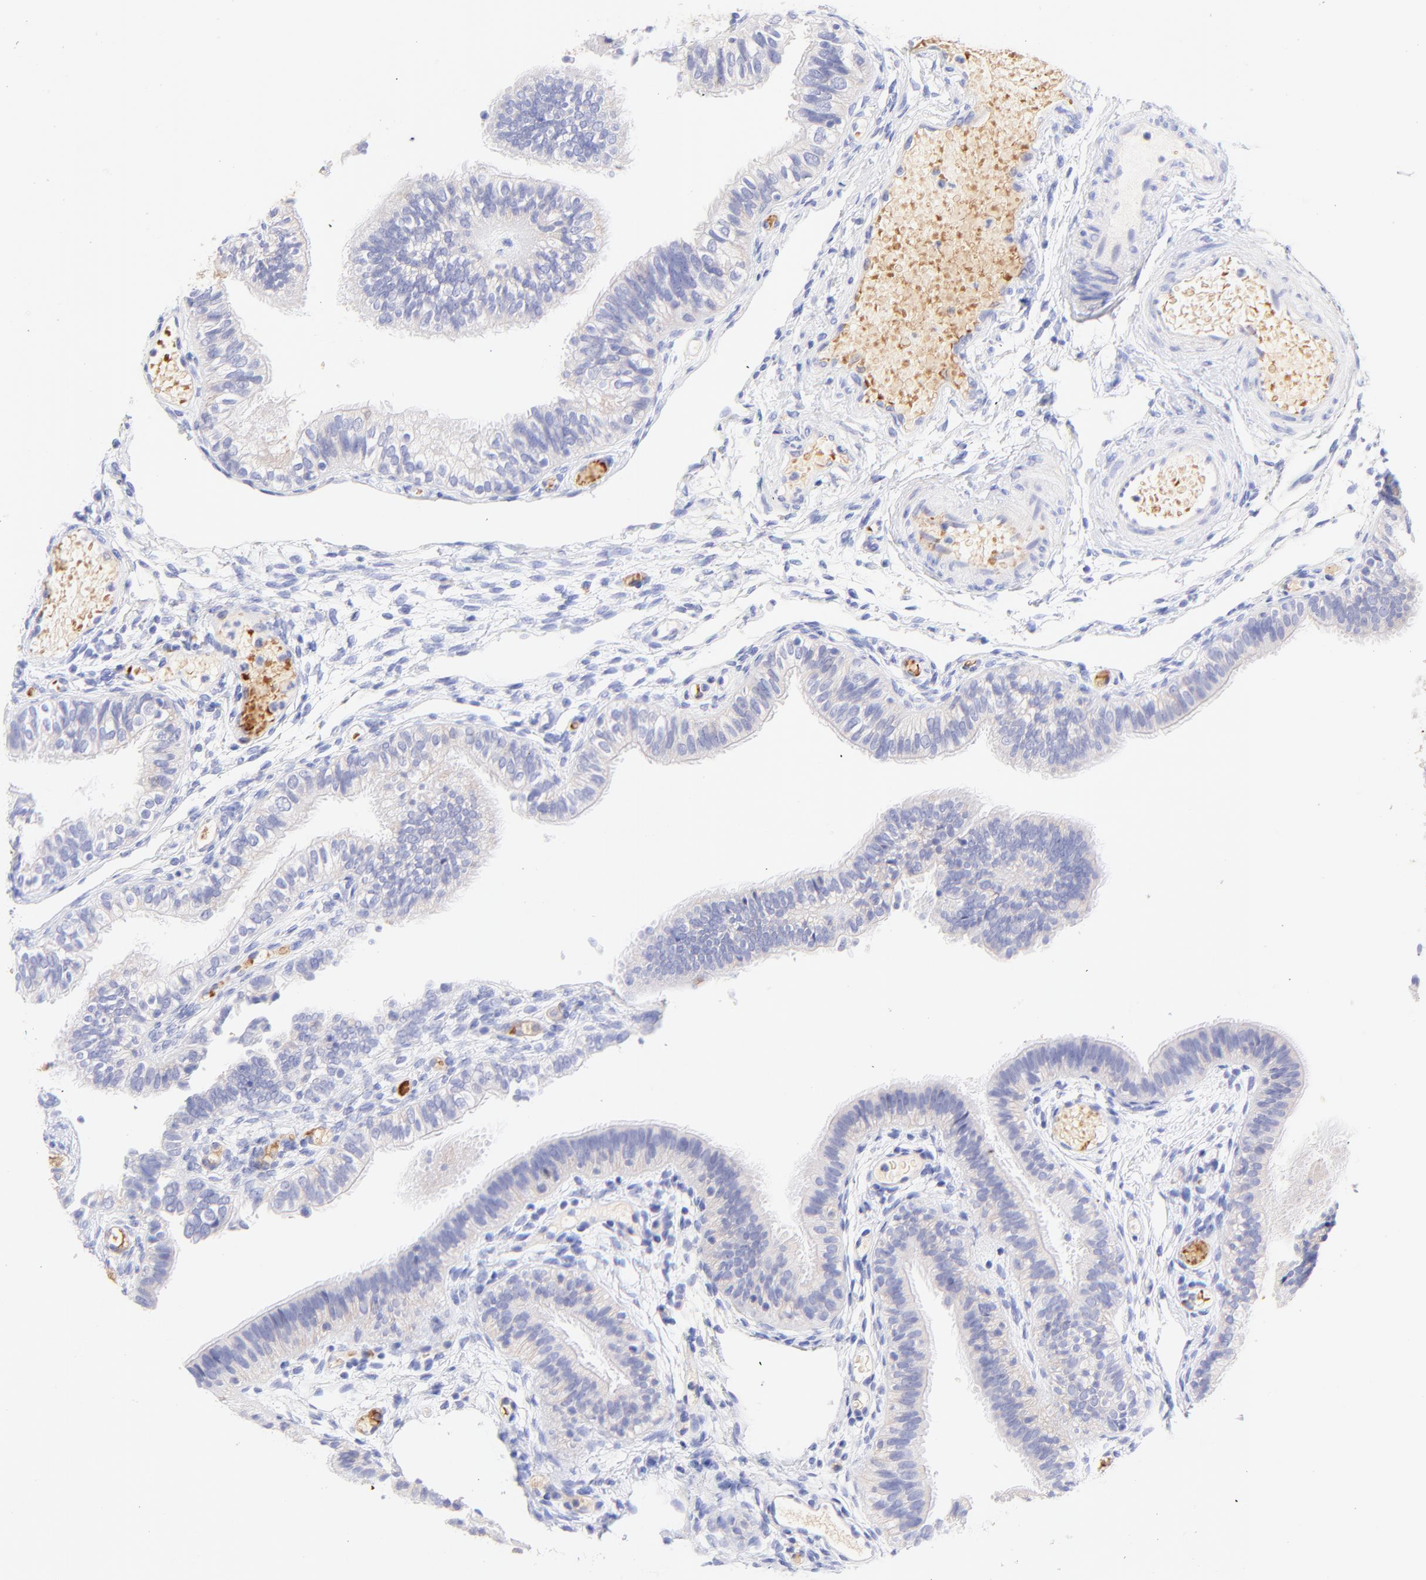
{"staining": {"intensity": "negative", "quantity": "none", "location": "none"}, "tissue": "fallopian tube", "cell_type": "Glandular cells", "image_type": "normal", "snomed": [{"axis": "morphology", "description": "Normal tissue, NOS"}, {"axis": "morphology", "description": "Dermoid, NOS"}, {"axis": "topography", "description": "Fallopian tube"}], "caption": "DAB immunohistochemical staining of benign human fallopian tube displays no significant positivity in glandular cells.", "gene": "FRMPD3", "patient": {"sex": "female", "age": 33}}